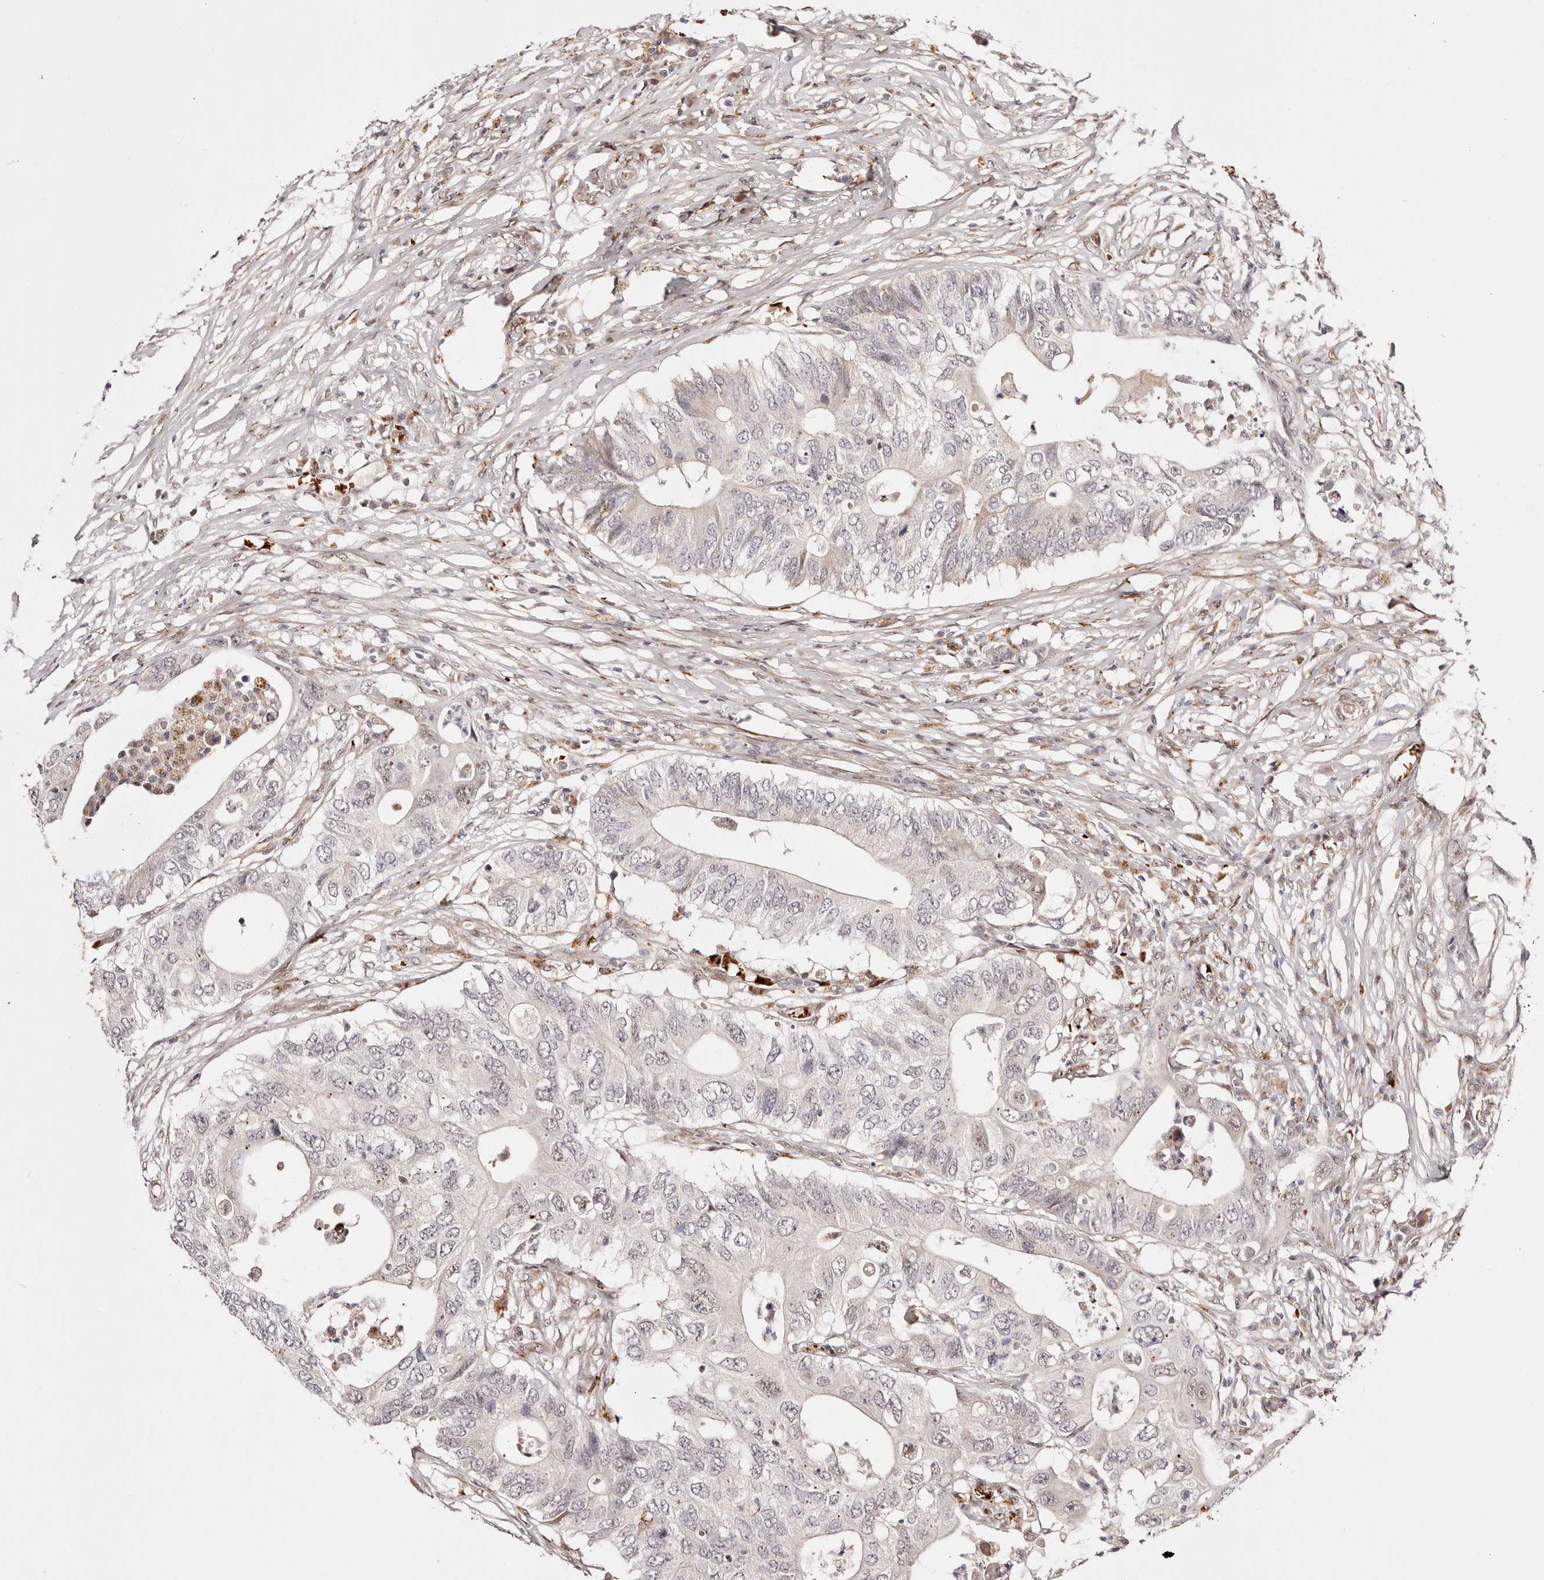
{"staining": {"intensity": "negative", "quantity": "none", "location": "none"}, "tissue": "colorectal cancer", "cell_type": "Tumor cells", "image_type": "cancer", "snomed": [{"axis": "morphology", "description": "Adenocarcinoma, NOS"}, {"axis": "topography", "description": "Colon"}], "caption": "The histopathology image exhibits no staining of tumor cells in colorectal cancer.", "gene": "WRN", "patient": {"sex": "male", "age": 71}}